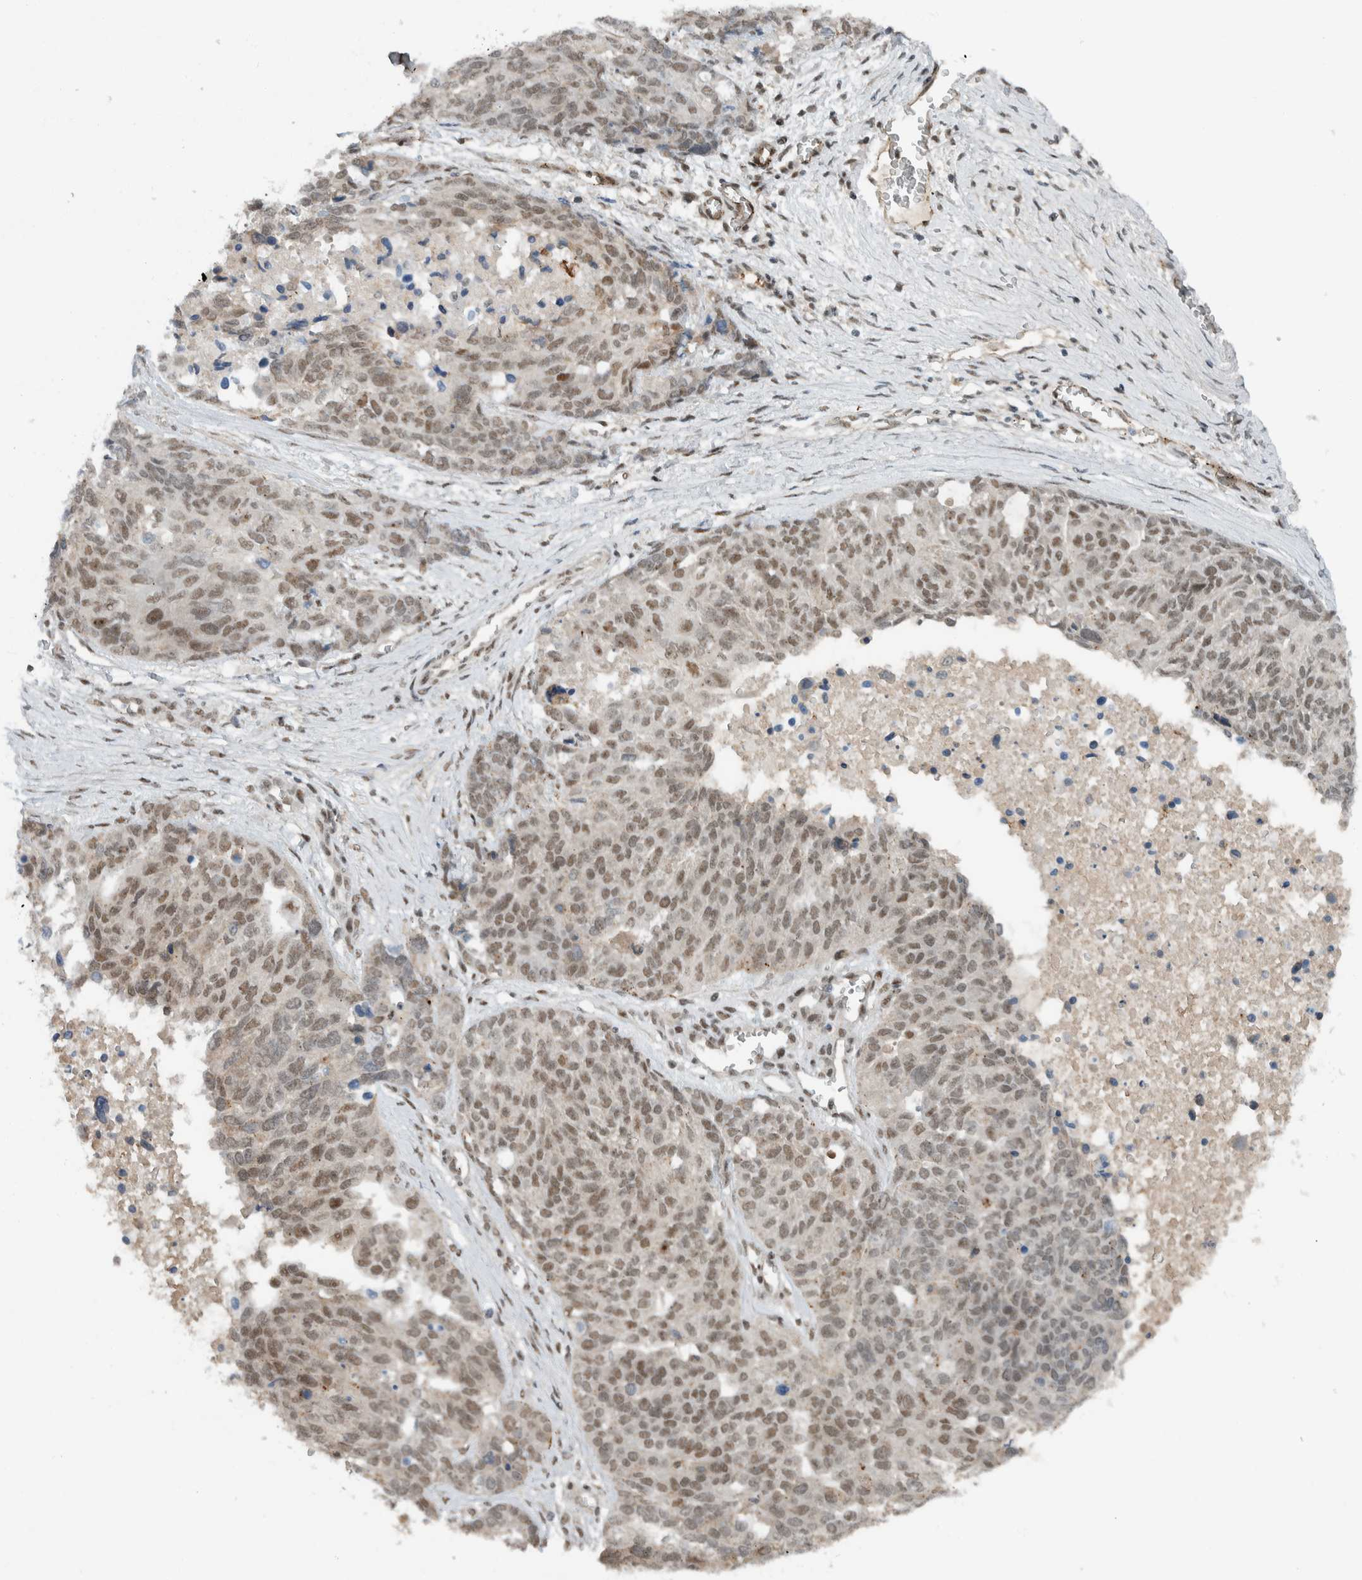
{"staining": {"intensity": "moderate", "quantity": ">75%", "location": "nuclear"}, "tissue": "ovarian cancer", "cell_type": "Tumor cells", "image_type": "cancer", "snomed": [{"axis": "morphology", "description": "Cystadenocarcinoma, serous, NOS"}, {"axis": "topography", "description": "Ovary"}], "caption": "A medium amount of moderate nuclear positivity is present in about >75% of tumor cells in ovarian serous cystadenocarcinoma tissue.", "gene": "ZFP91", "patient": {"sex": "female", "age": 44}}